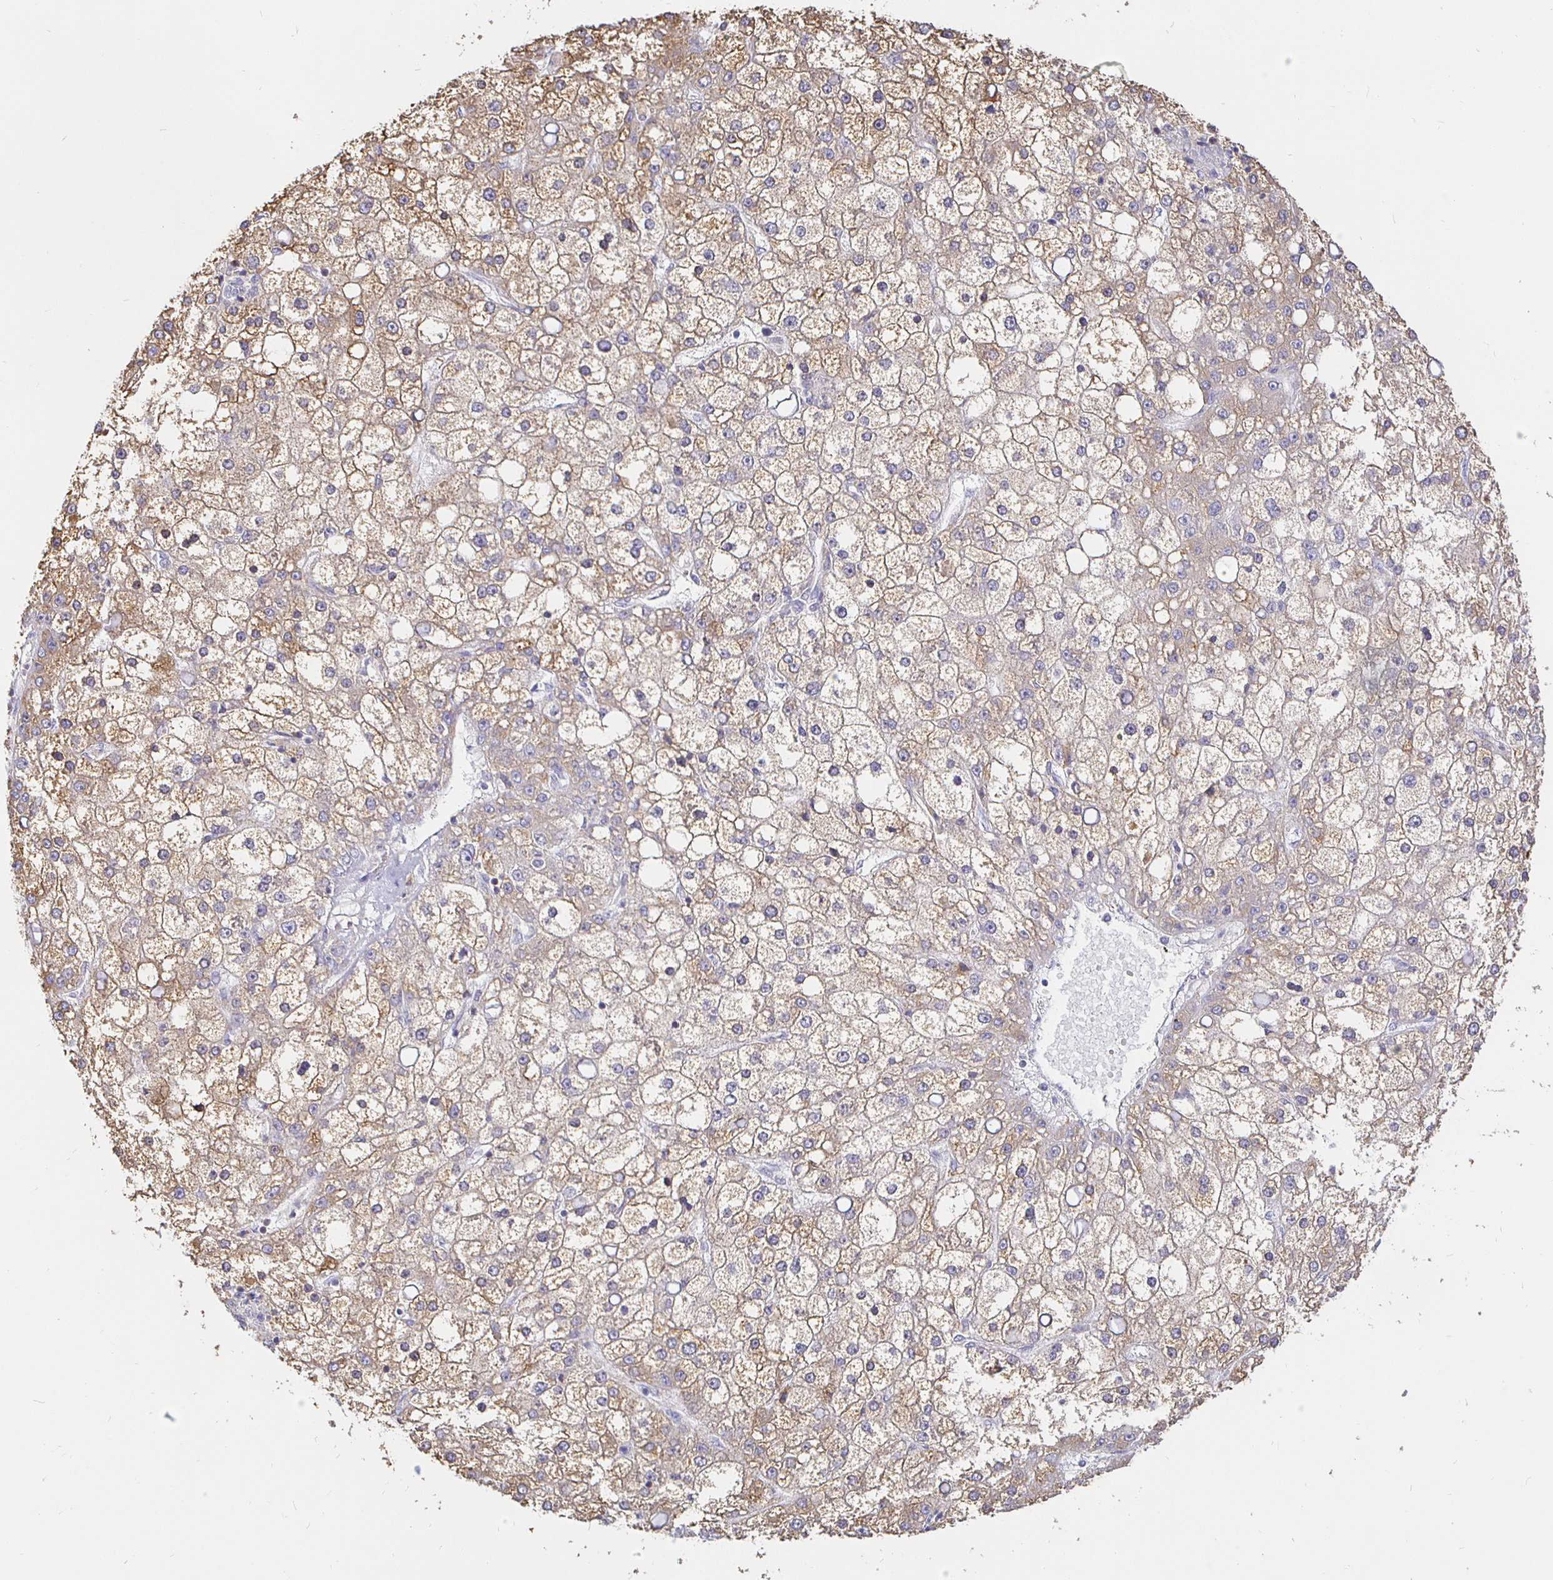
{"staining": {"intensity": "weak", "quantity": ">75%", "location": "cytoplasmic/membranous"}, "tissue": "liver cancer", "cell_type": "Tumor cells", "image_type": "cancer", "snomed": [{"axis": "morphology", "description": "Carcinoma, Hepatocellular, NOS"}, {"axis": "topography", "description": "Liver"}], "caption": "Protein expression analysis of human liver hepatocellular carcinoma reveals weak cytoplasmic/membranous positivity in about >75% of tumor cells.", "gene": "CXCR3", "patient": {"sex": "male", "age": 67}}